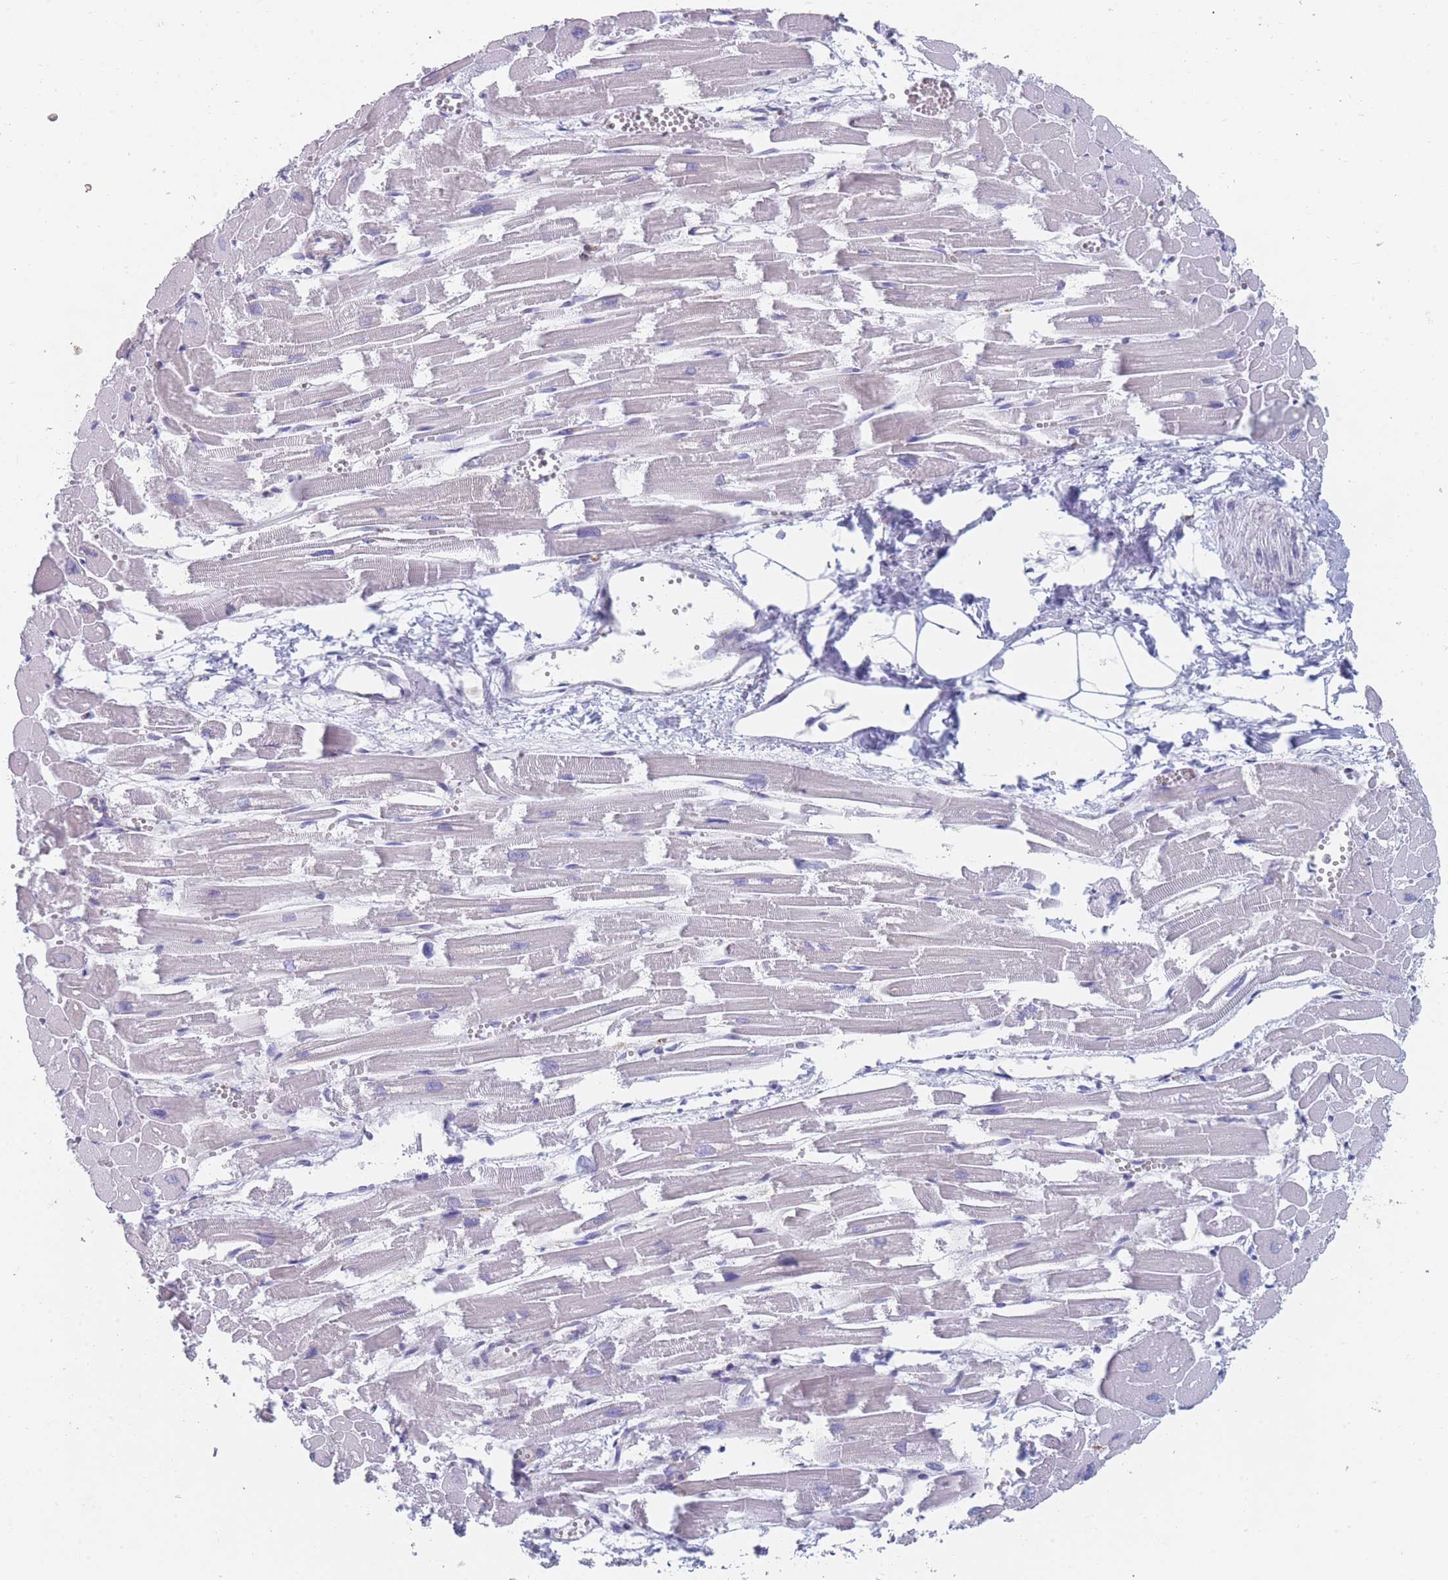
{"staining": {"intensity": "negative", "quantity": "none", "location": "none"}, "tissue": "heart muscle", "cell_type": "Cardiomyocytes", "image_type": "normal", "snomed": [{"axis": "morphology", "description": "Normal tissue, NOS"}, {"axis": "topography", "description": "Heart"}], "caption": "Cardiomyocytes are negative for brown protein staining in normal heart muscle. Brightfield microscopy of IHC stained with DAB (3,3'-diaminobenzidine) (brown) and hematoxylin (blue), captured at high magnification.", "gene": "OR7C2", "patient": {"sex": "male", "age": 54}}